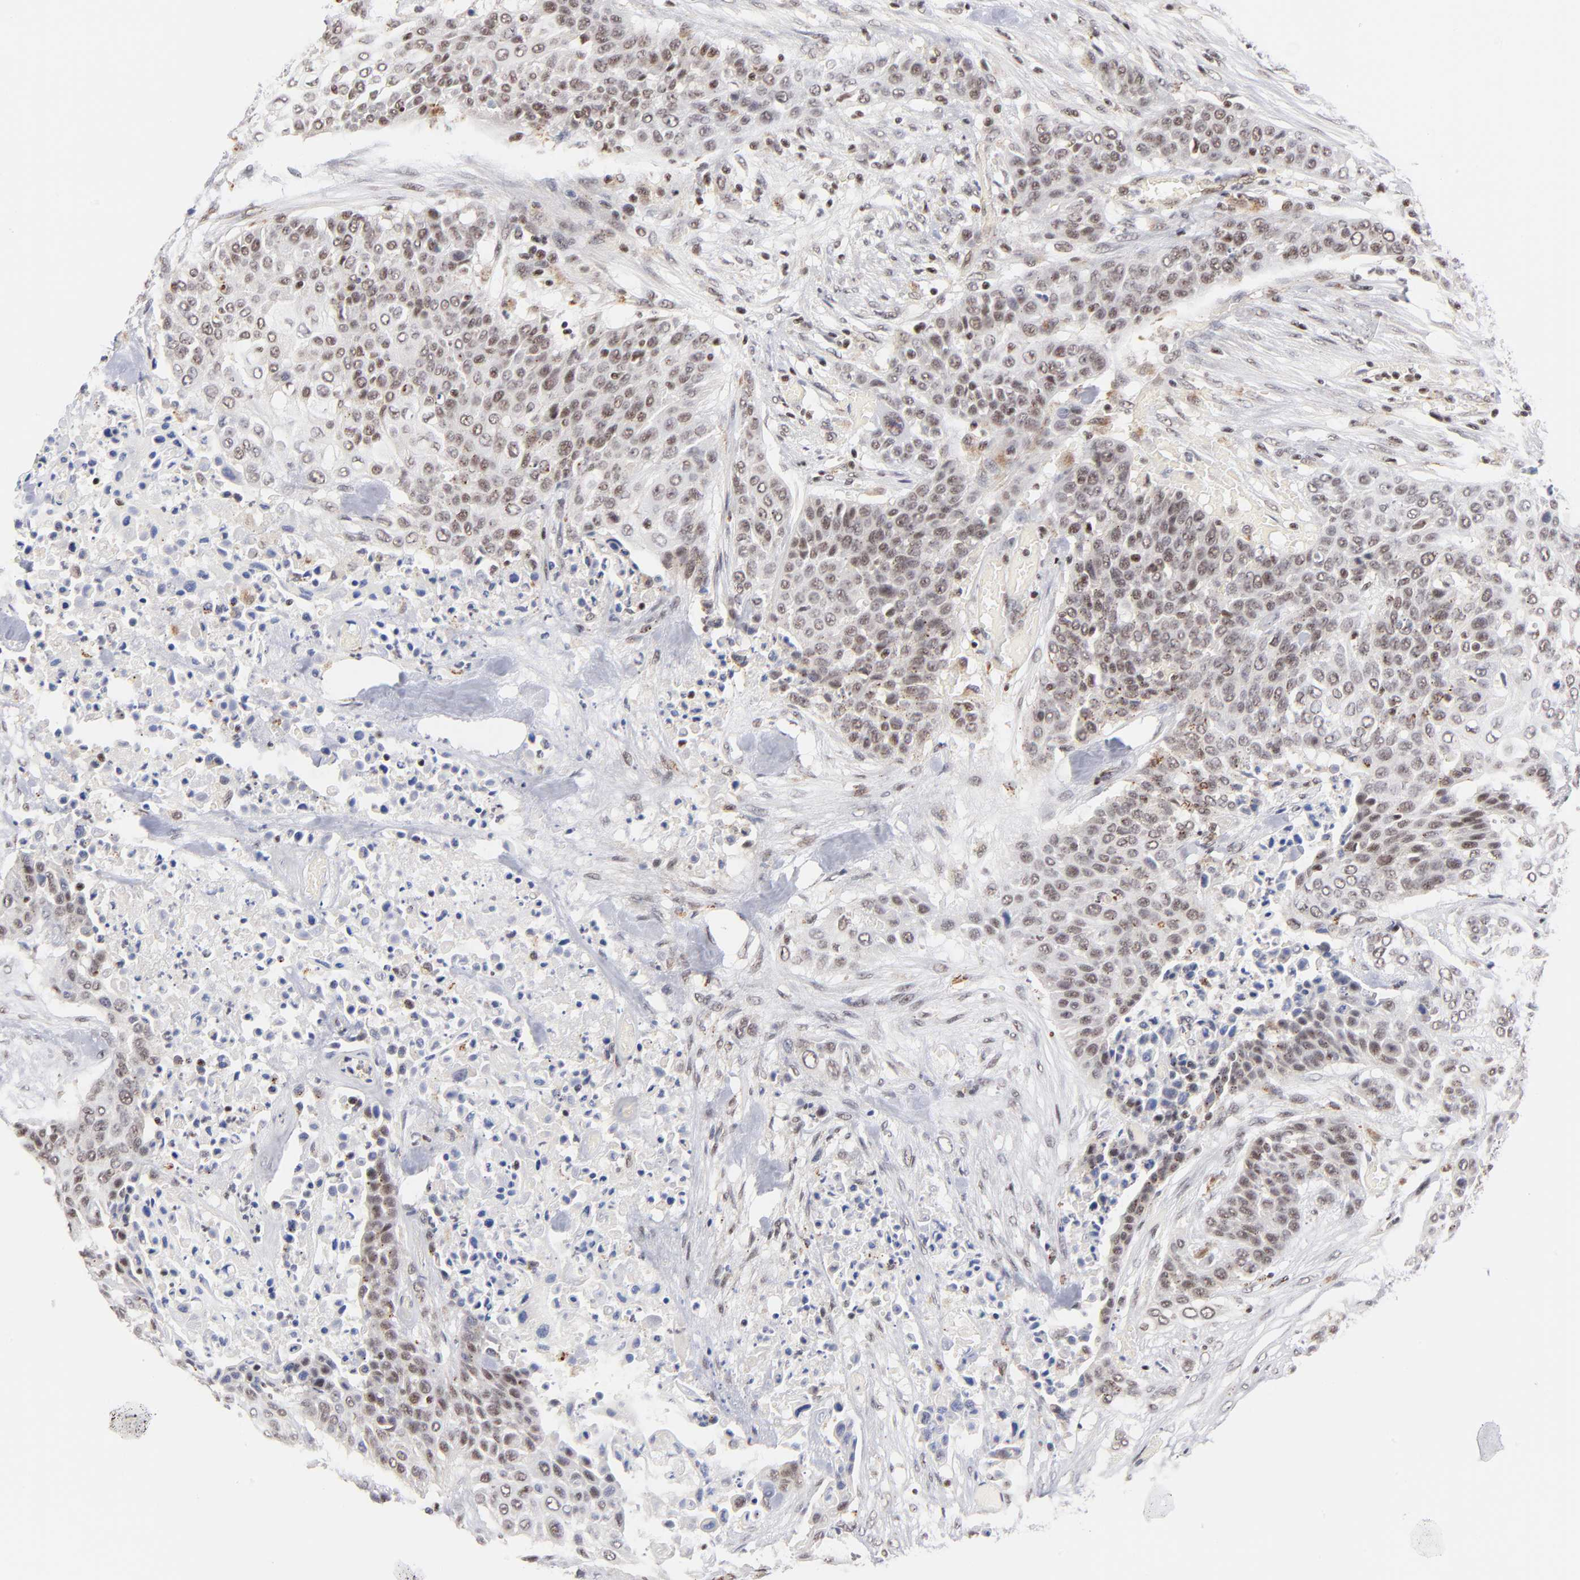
{"staining": {"intensity": "weak", "quantity": "25%-75%", "location": "nuclear"}, "tissue": "urothelial cancer", "cell_type": "Tumor cells", "image_type": "cancer", "snomed": [{"axis": "morphology", "description": "Urothelial carcinoma, High grade"}, {"axis": "topography", "description": "Urinary bladder"}], "caption": "A low amount of weak nuclear staining is seen in approximately 25%-75% of tumor cells in urothelial cancer tissue.", "gene": "GABPA", "patient": {"sex": "male", "age": 74}}